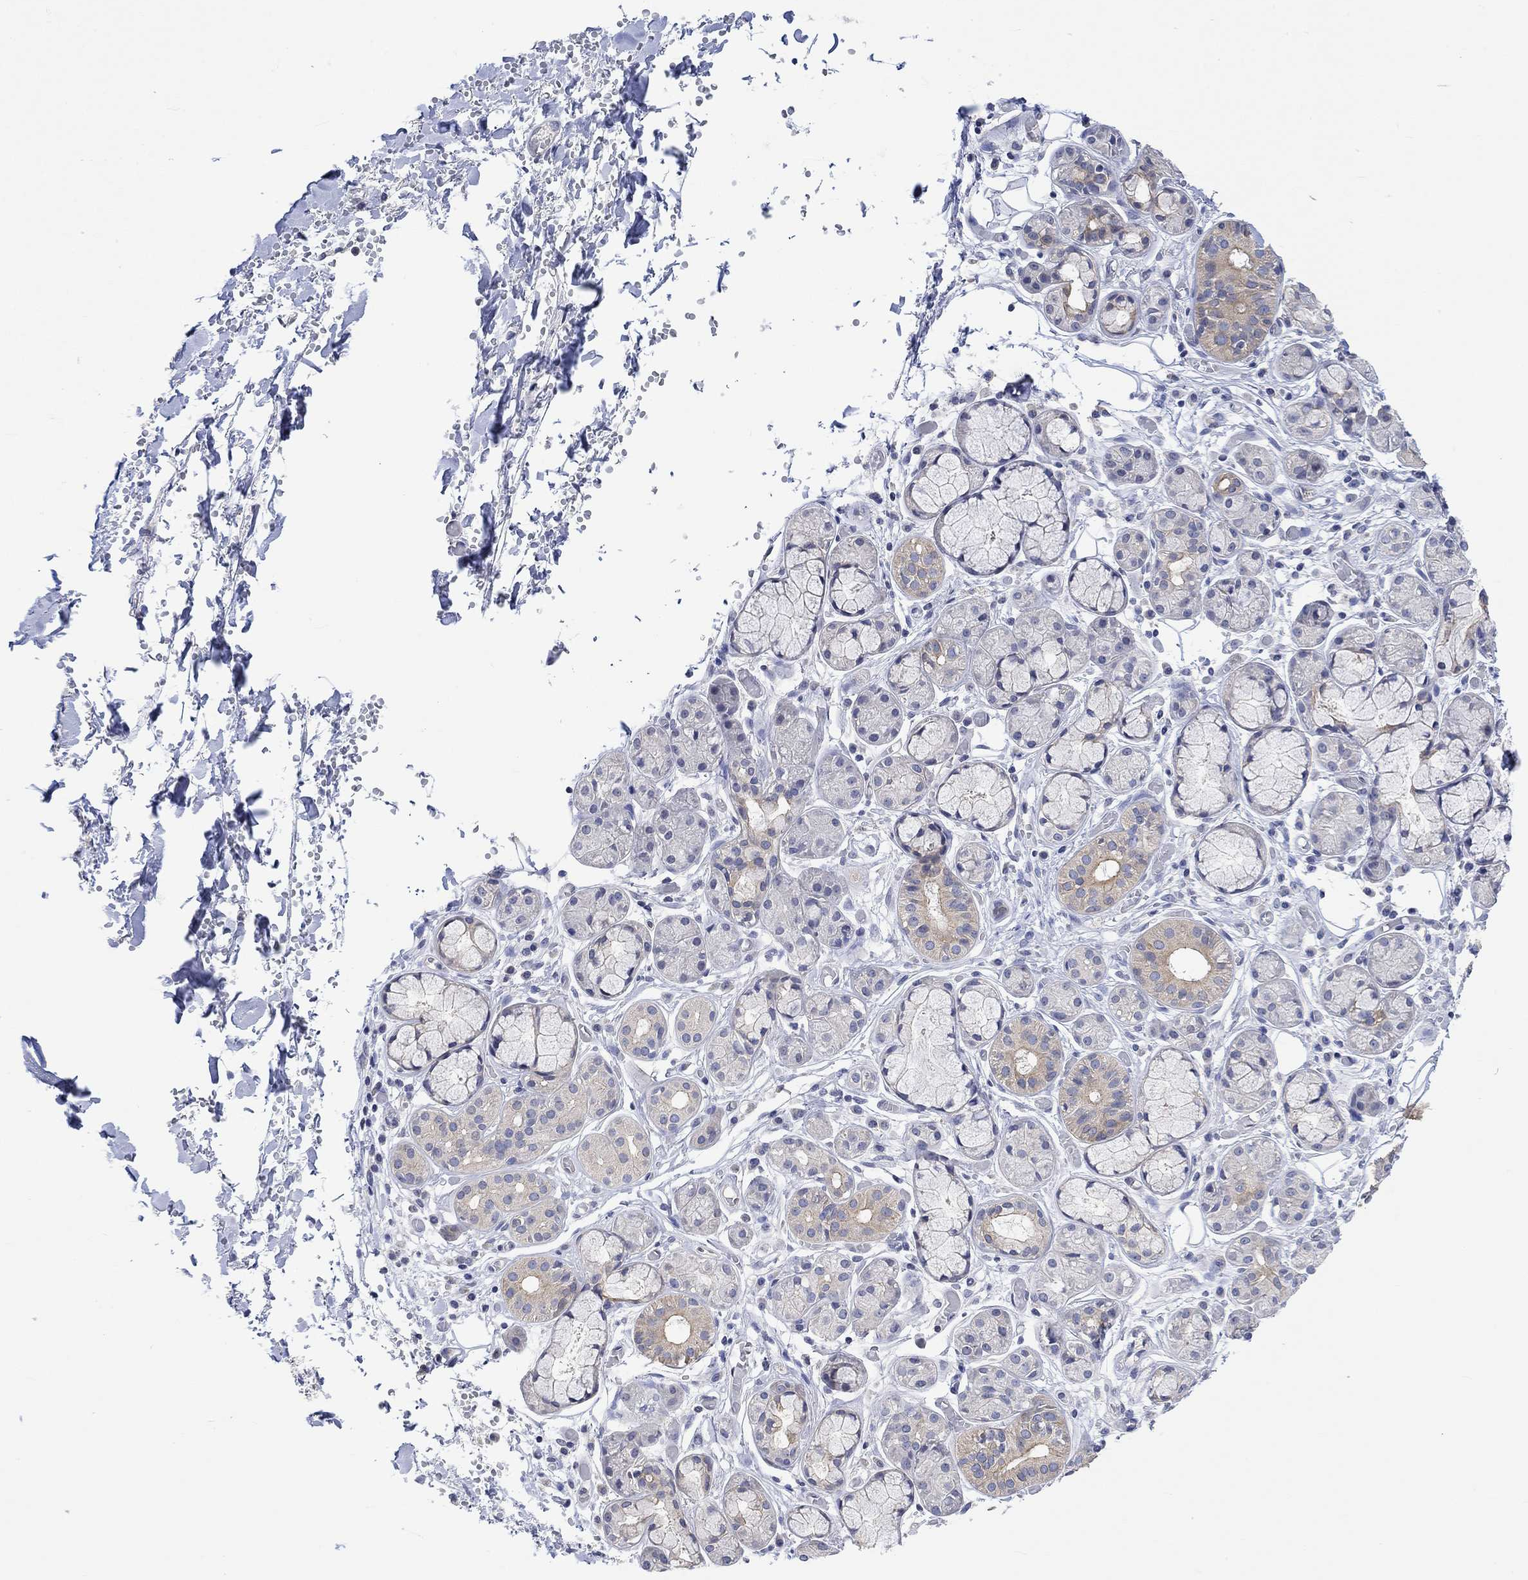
{"staining": {"intensity": "moderate", "quantity": "<25%", "location": "cytoplasmic/membranous"}, "tissue": "salivary gland", "cell_type": "Glandular cells", "image_type": "normal", "snomed": [{"axis": "morphology", "description": "Normal tissue, NOS"}, {"axis": "topography", "description": "Salivary gland"}, {"axis": "topography", "description": "Peripheral nerve tissue"}], "caption": "Protein staining of normal salivary gland demonstrates moderate cytoplasmic/membranous staining in about <25% of glandular cells.", "gene": "AGRP", "patient": {"sex": "male", "age": 71}}